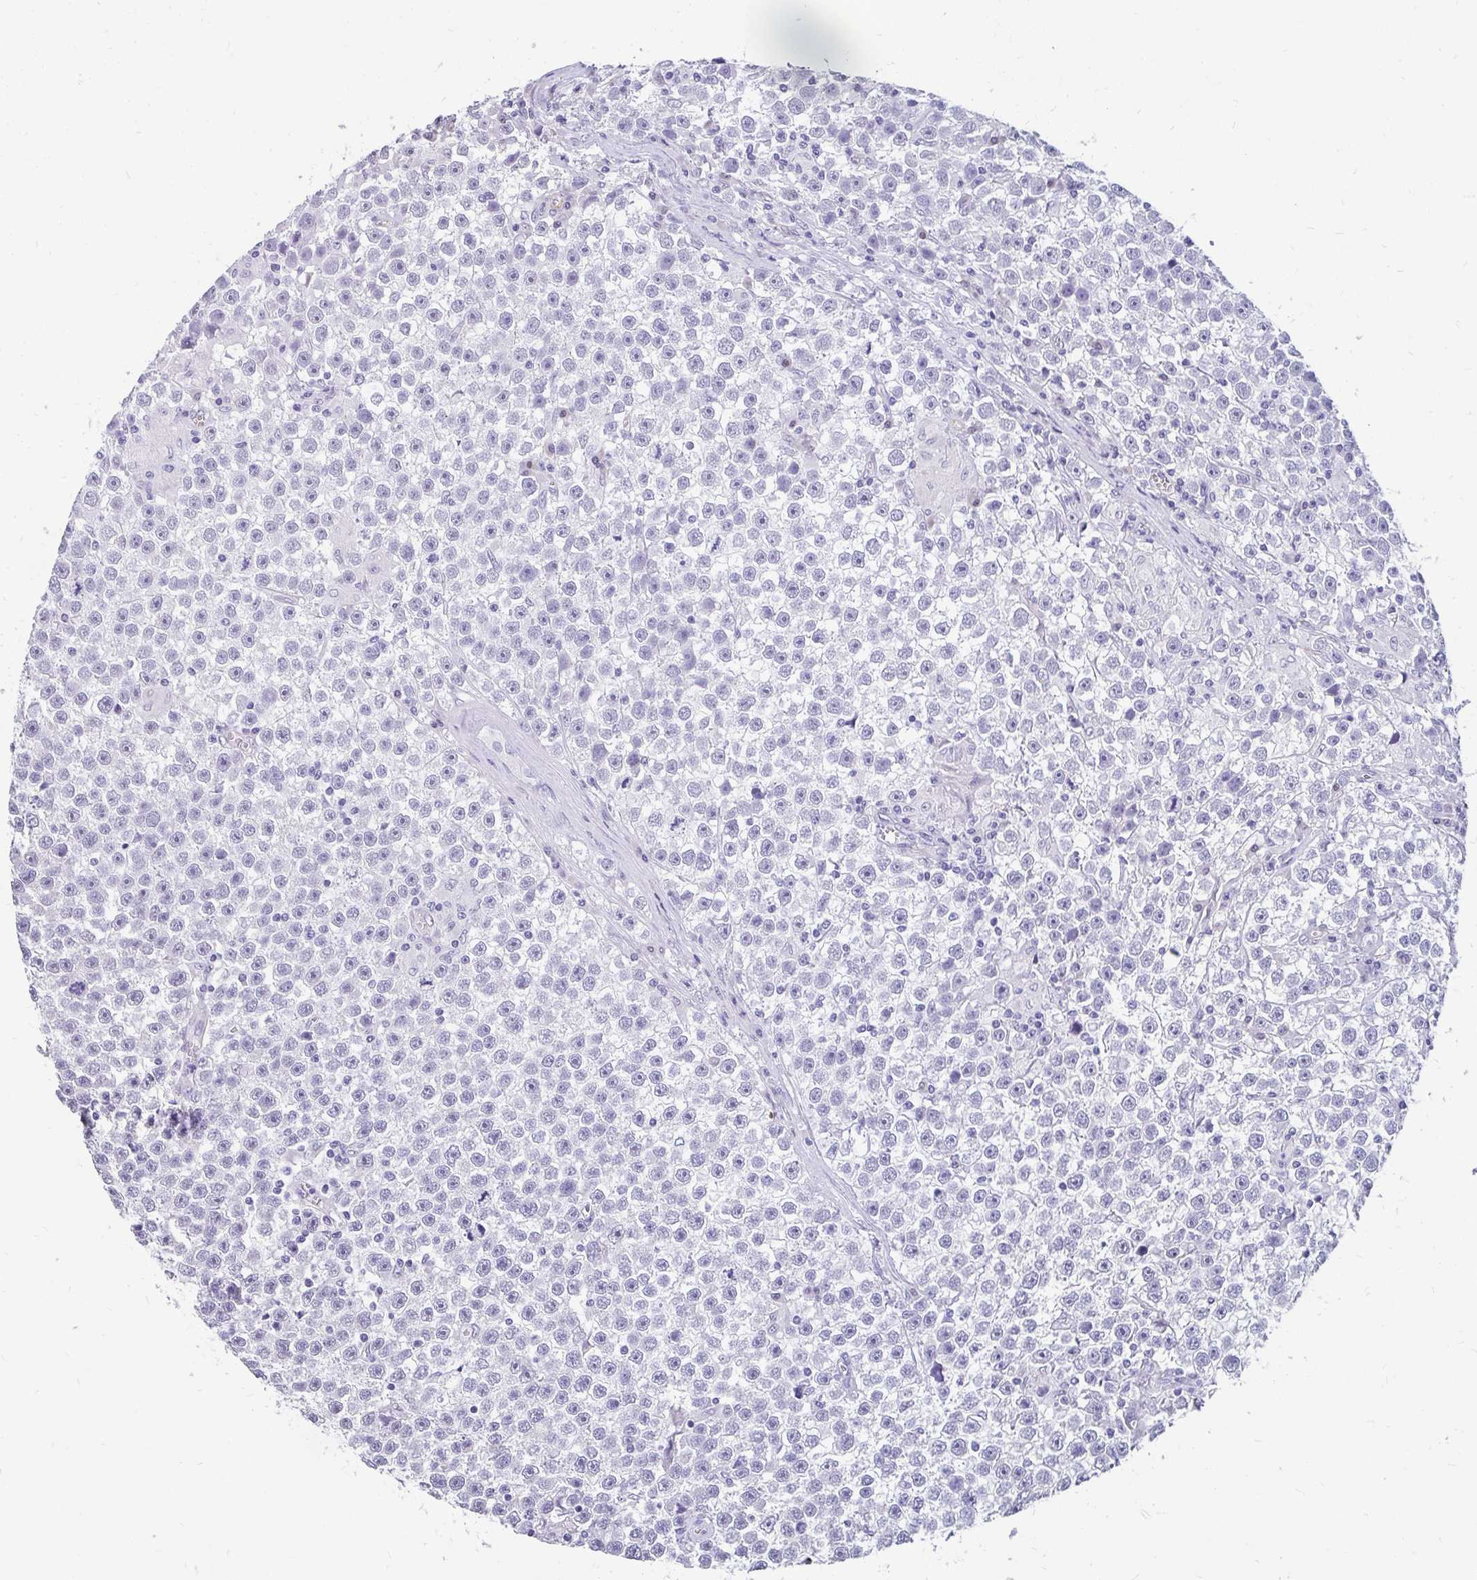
{"staining": {"intensity": "negative", "quantity": "none", "location": "none"}, "tissue": "testis cancer", "cell_type": "Tumor cells", "image_type": "cancer", "snomed": [{"axis": "morphology", "description": "Seminoma, NOS"}, {"axis": "topography", "description": "Testis"}], "caption": "DAB (3,3'-diaminobenzidine) immunohistochemical staining of human testis seminoma exhibits no significant expression in tumor cells.", "gene": "EML5", "patient": {"sex": "male", "age": 31}}